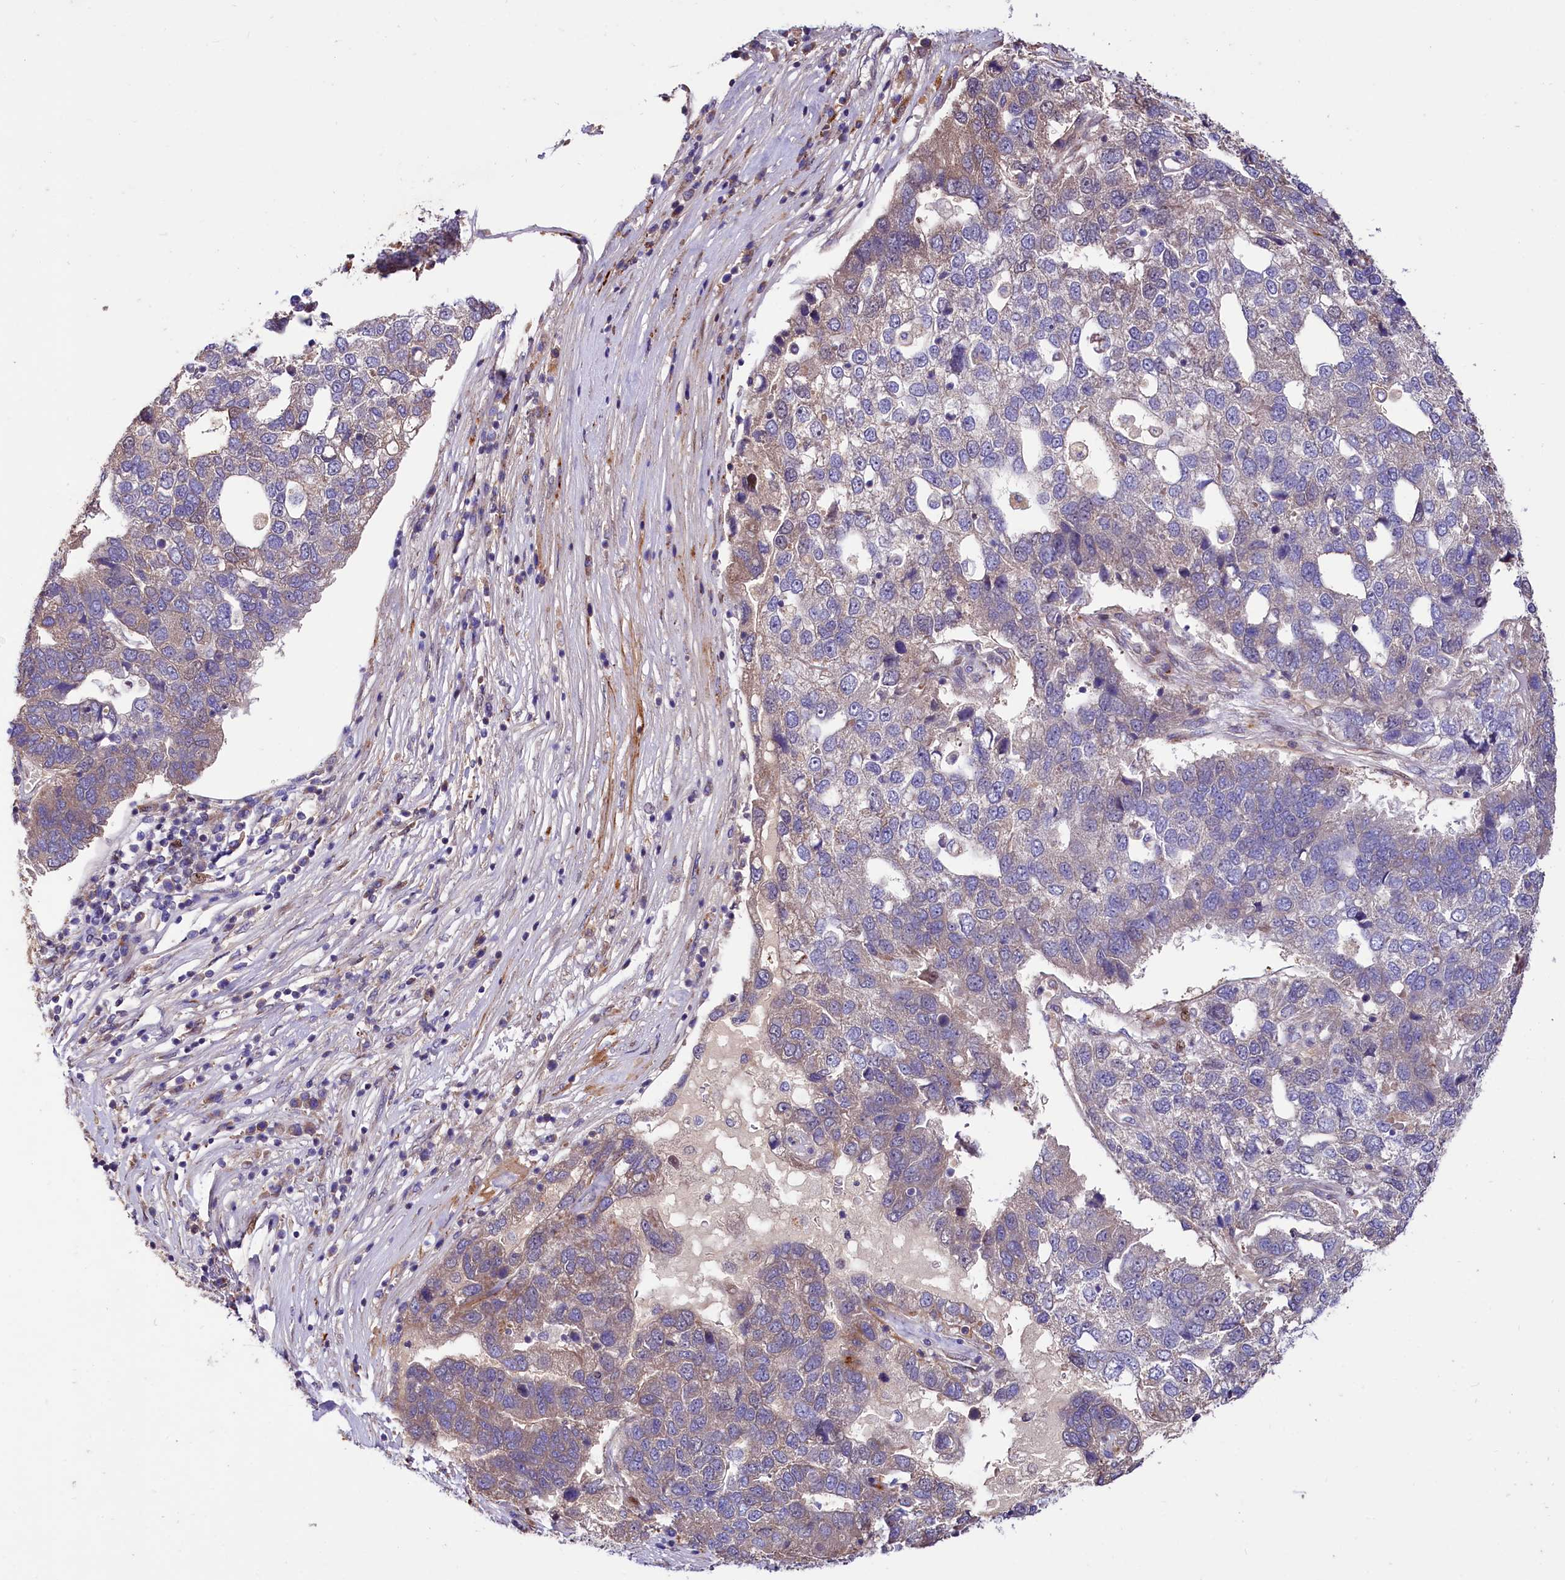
{"staining": {"intensity": "weak", "quantity": "25%-75%", "location": "cytoplasmic/membranous"}, "tissue": "pancreatic cancer", "cell_type": "Tumor cells", "image_type": "cancer", "snomed": [{"axis": "morphology", "description": "Adenocarcinoma, NOS"}, {"axis": "topography", "description": "Pancreas"}], "caption": "A high-resolution histopathology image shows IHC staining of pancreatic adenocarcinoma, which shows weak cytoplasmic/membranous expression in about 25%-75% of tumor cells.", "gene": "PDZRN3", "patient": {"sex": "female", "age": 61}}